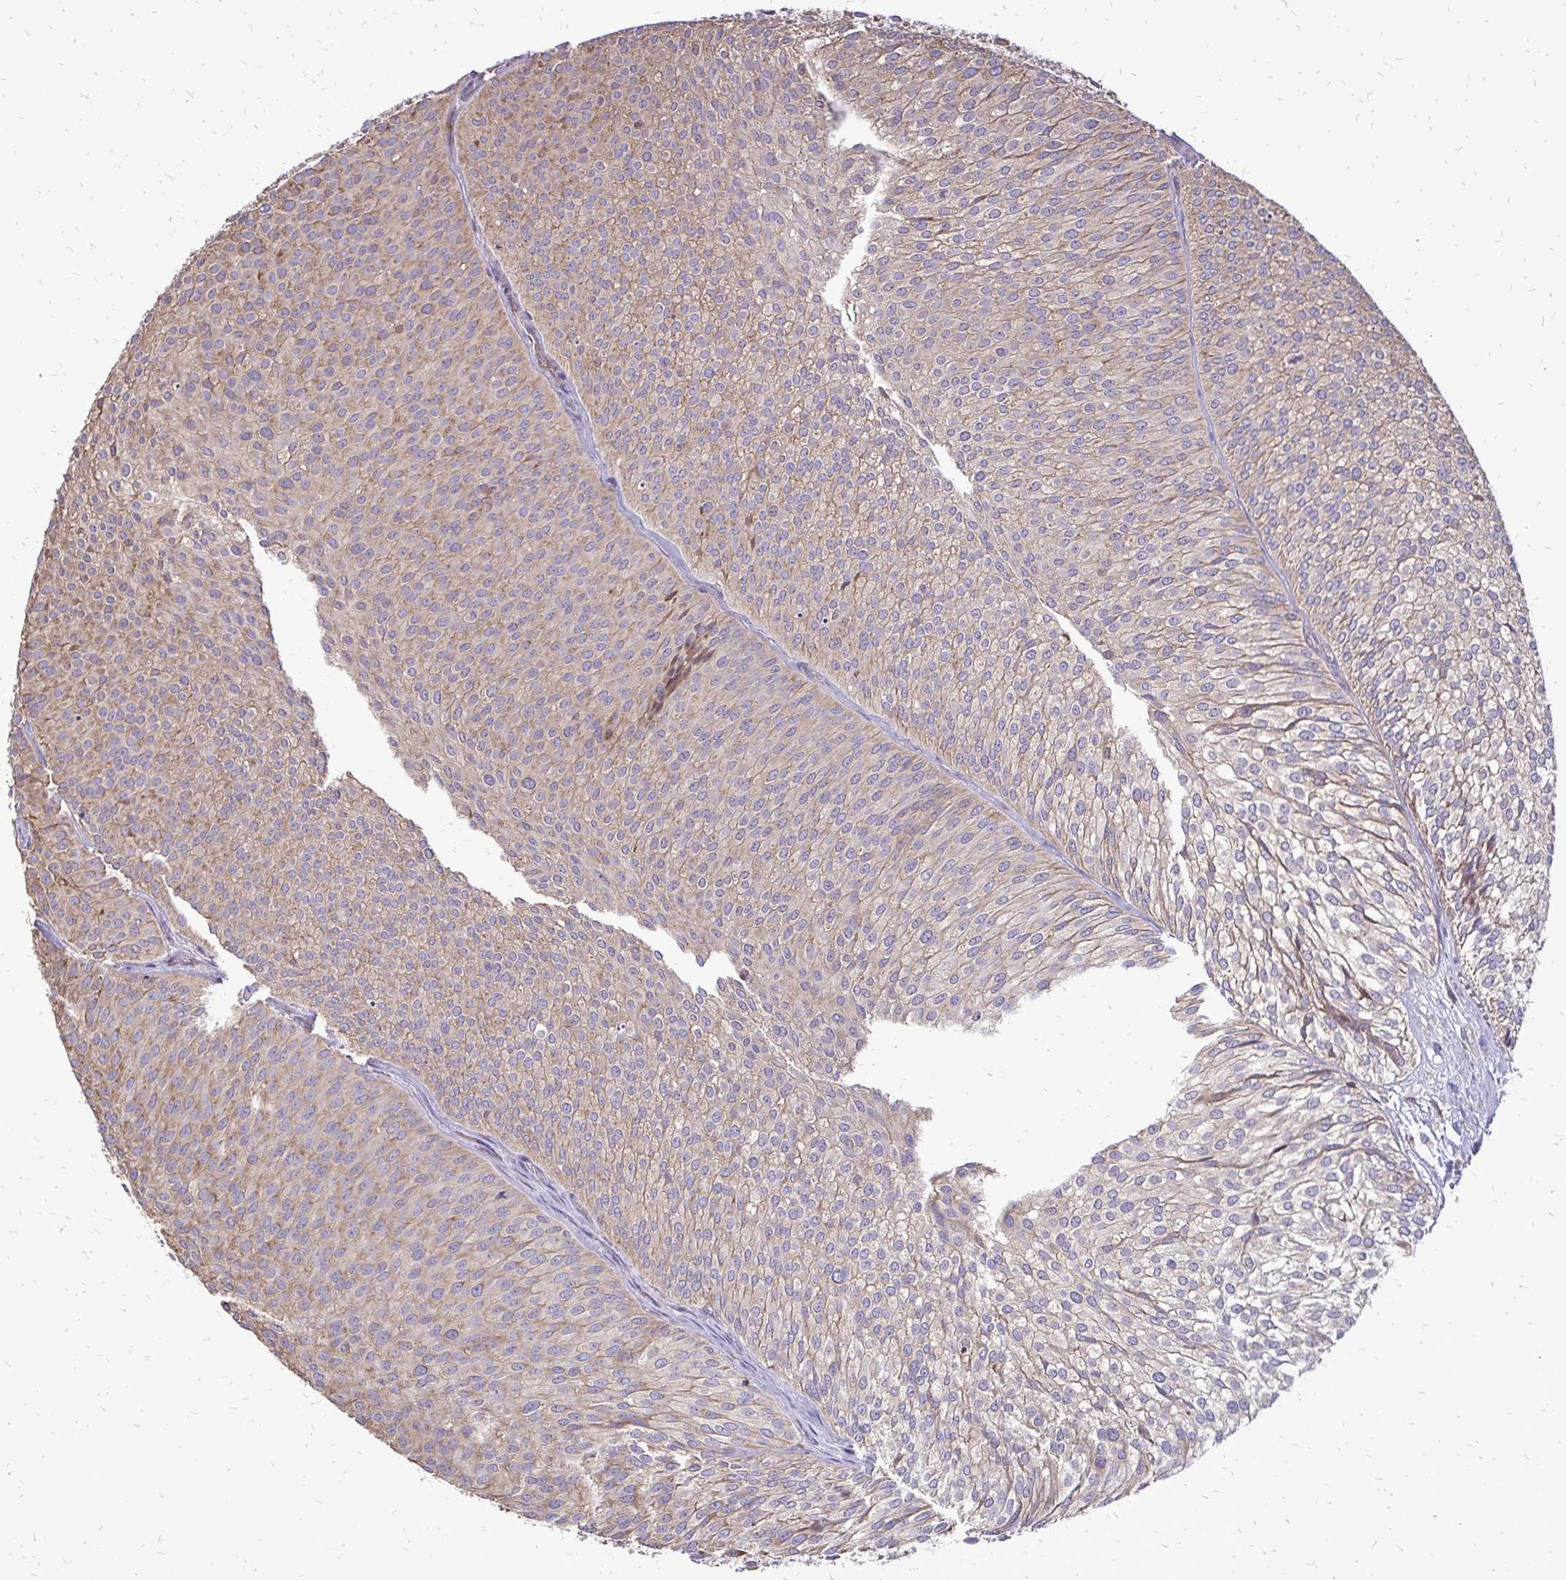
{"staining": {"intensity": "weak", "quantity": "25%-75%", "location": "cytoplasmic/membranous"}, "tissue": "urothelial cancer", "cell_type": "Tumor cells", "image_type": "cancer", "snomed": [{"axis": "morphology", "description": "Urothelial carcinoma, Low grade"}, {"axis": "topography", "description": "Urinary bladder"}], "caption": "Approximately 25%-75% of tumor cells in human urothelial cancer display weak cytoplasmic/membranous protein expression as visualized by brown immunohistochemical staining.", "gene": "RPS3", "patient": {"sex": "male", "age": 91}}